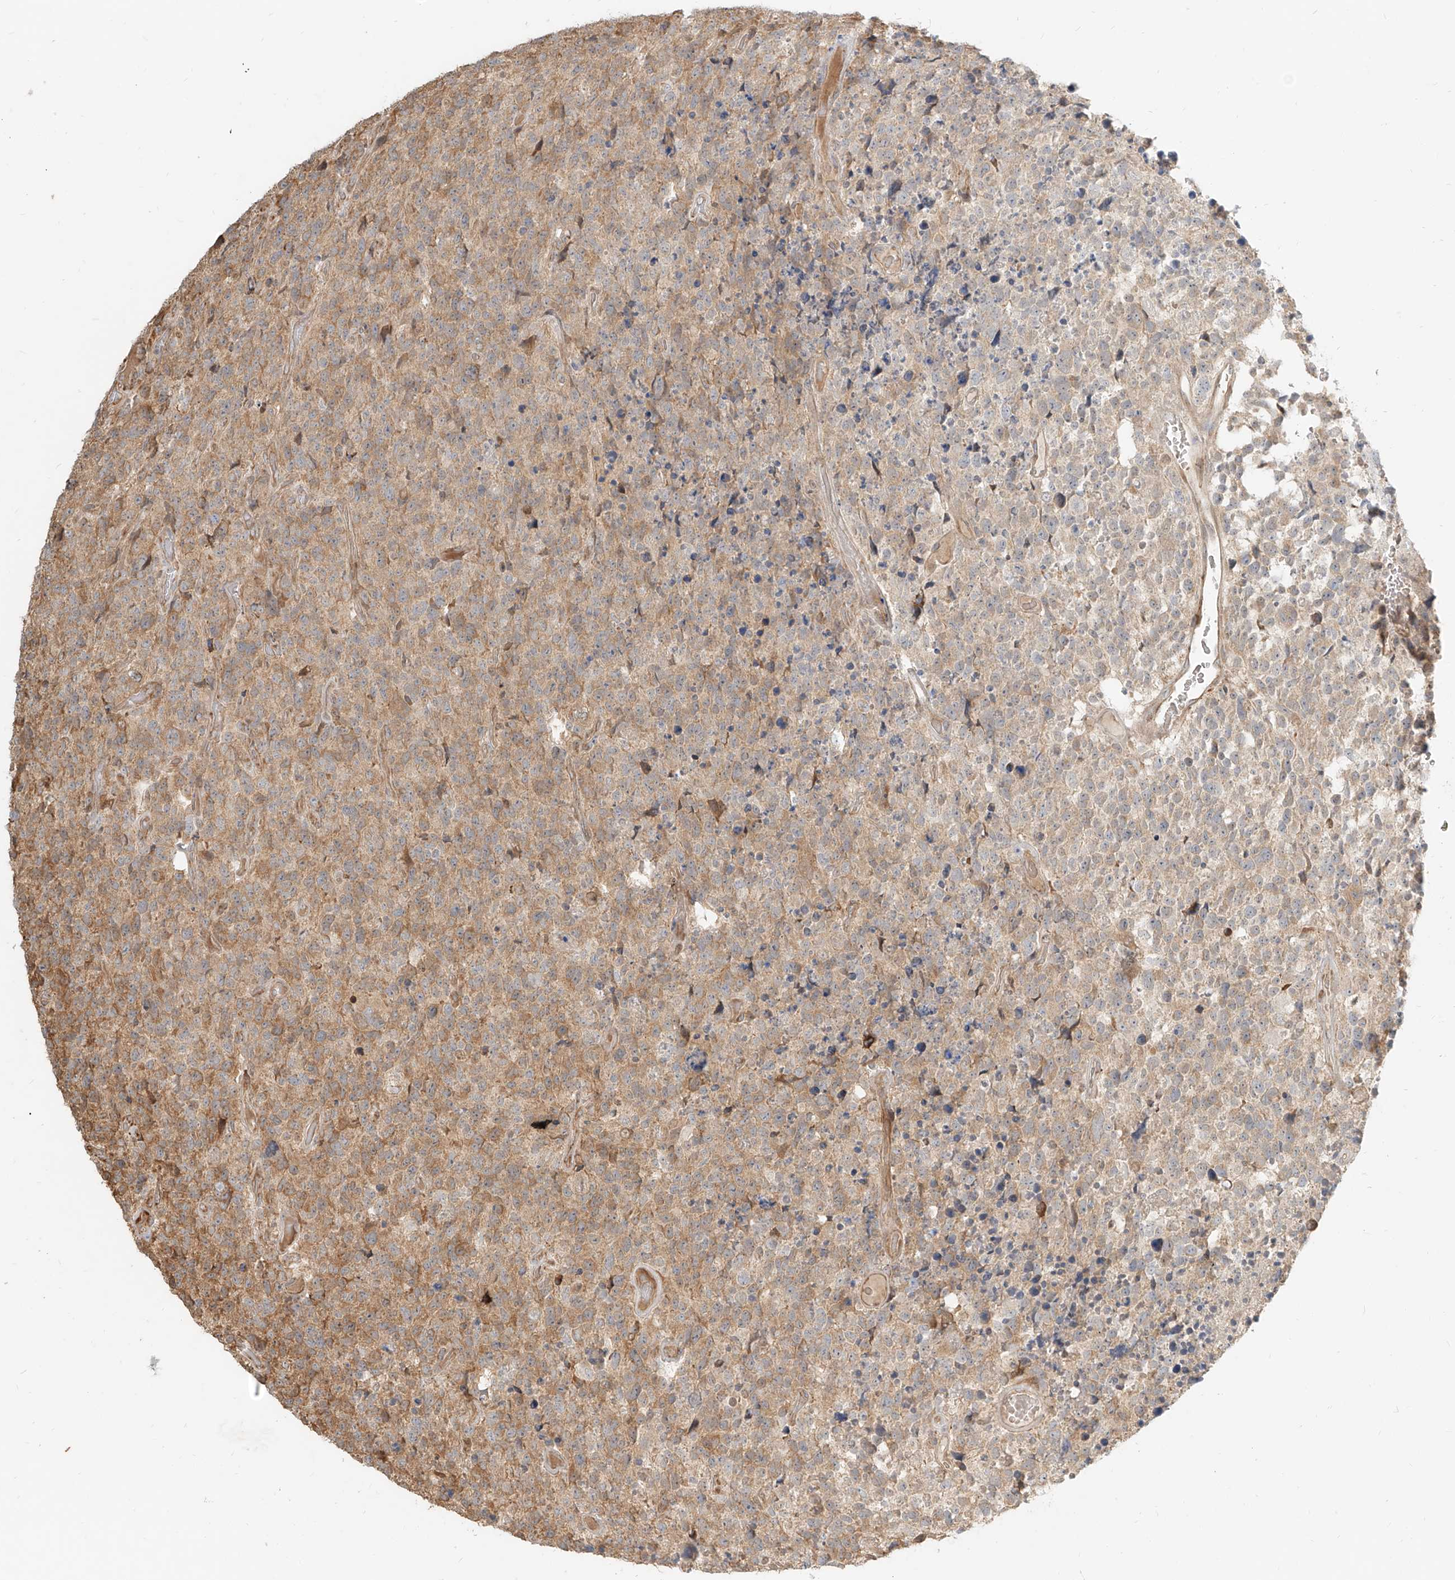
{"staining": {"intensity": "weak", "quantity": "<25%", "location": "cytoplasmic/membranous"}, "tissue": "glioma", "cell_type": "Tumor cells", "image_type": "cancer", "snomed": [{"axis": "morphology", "description": "Glioma, malignant, High grade"}, {"axis": "topography", "description": "Brain"}], "caption": "DAB immunohistochemical staining of malignant high-grade glioma displays no significant positivity in tumor cells.", "gene": "UBE2K", "patient": {"sex": "male", "age": 69}}